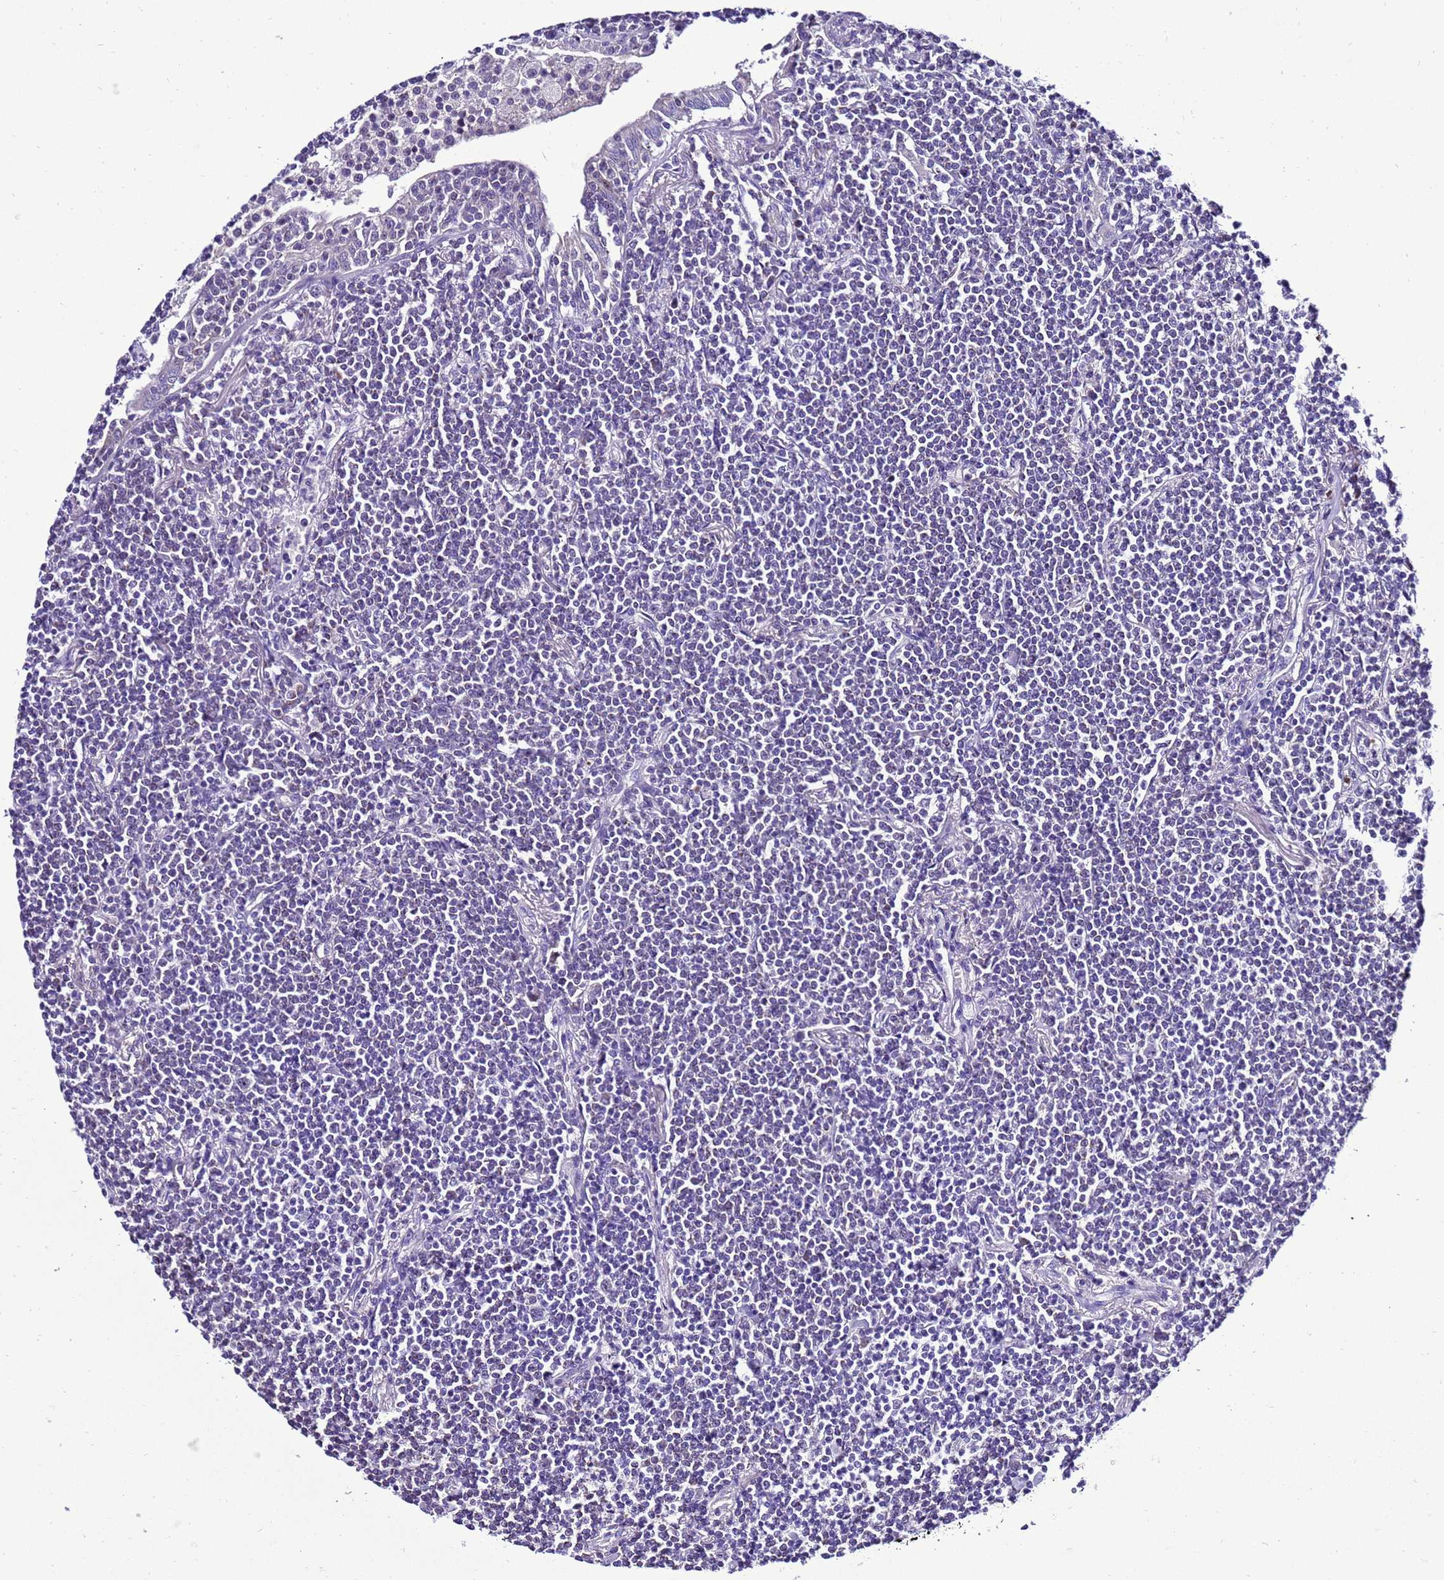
{"staining": {"intensity": "negative", "quantity": "none", "location": "none"}, "tissue": "lymphoma", "cell_type": "Tumor cells", "image_type": "cancer", "snomed": [{"axis": "morphology", "description": "Malignant lymphoma, non-Hodgkin's type, Low grade"}, {"axis": "topography", "description": "Lung"}], "caption": "This is a histopathology image of immunohistochemistry (IHC) staining of low-grade malignant lymphoma, non-Hodgkin's type, which shows no staining in tumor cells.", "gene": "DPH6", "patient": {"sex": "female", "age": 71}}